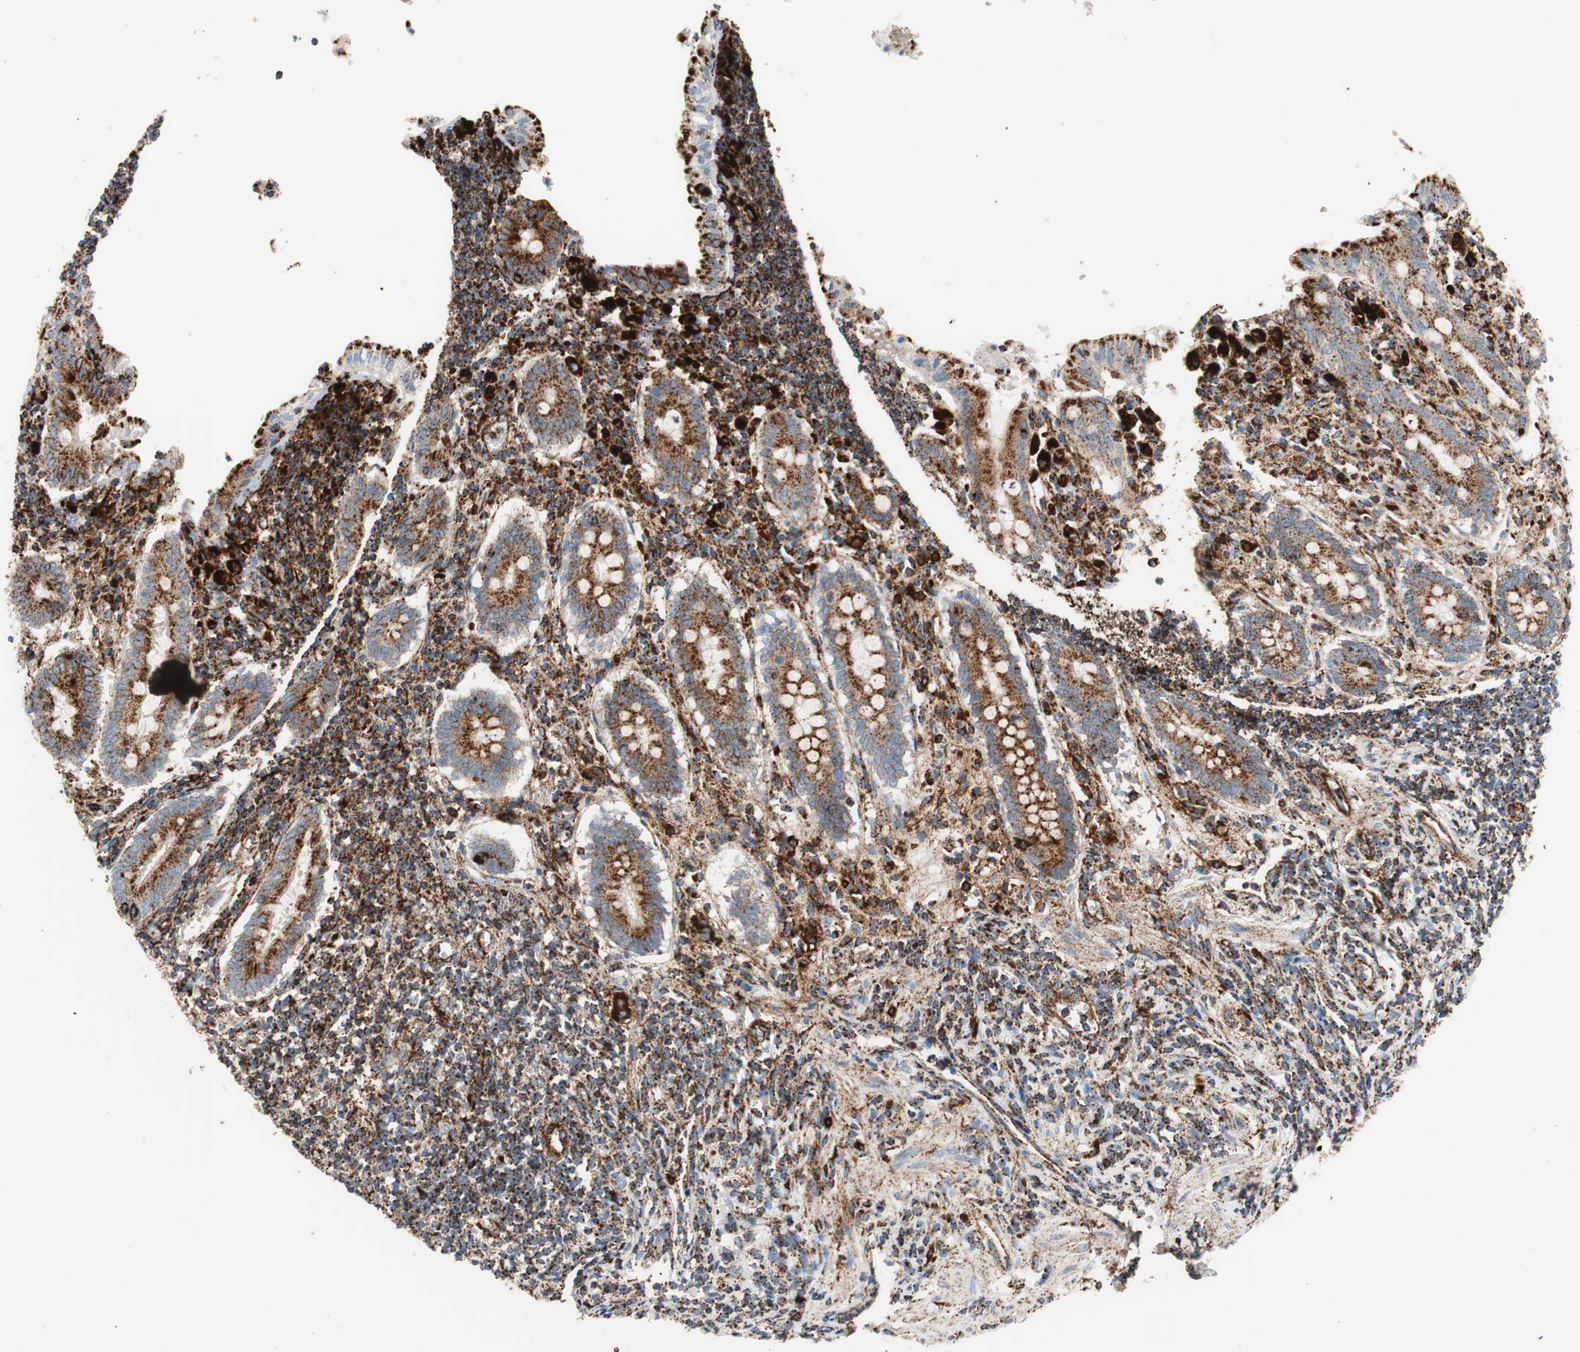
{"staining": {"intensity": "strong", "quantity": ">75%", "location": "cytoplasmic/membranous"}, "tissue": "appendix", "cell_type": "Glandular cells", "image_type": "normal", "snomed": [{"axis": "morphology", "description": "Normal tissue, NOS"}, {"axis": "topography", "description": "Appendix"}], "caption": "Immunohistochemical staining of benign appendix exhibits strong cytoplasmic/membranous protein staining in approximately >75% of glandular cells. (DAB IHC, brown staining for protein, blue staining for nuclei).", "gene": "LAMP1", "patient": {"sex": "female", "age": 50}}